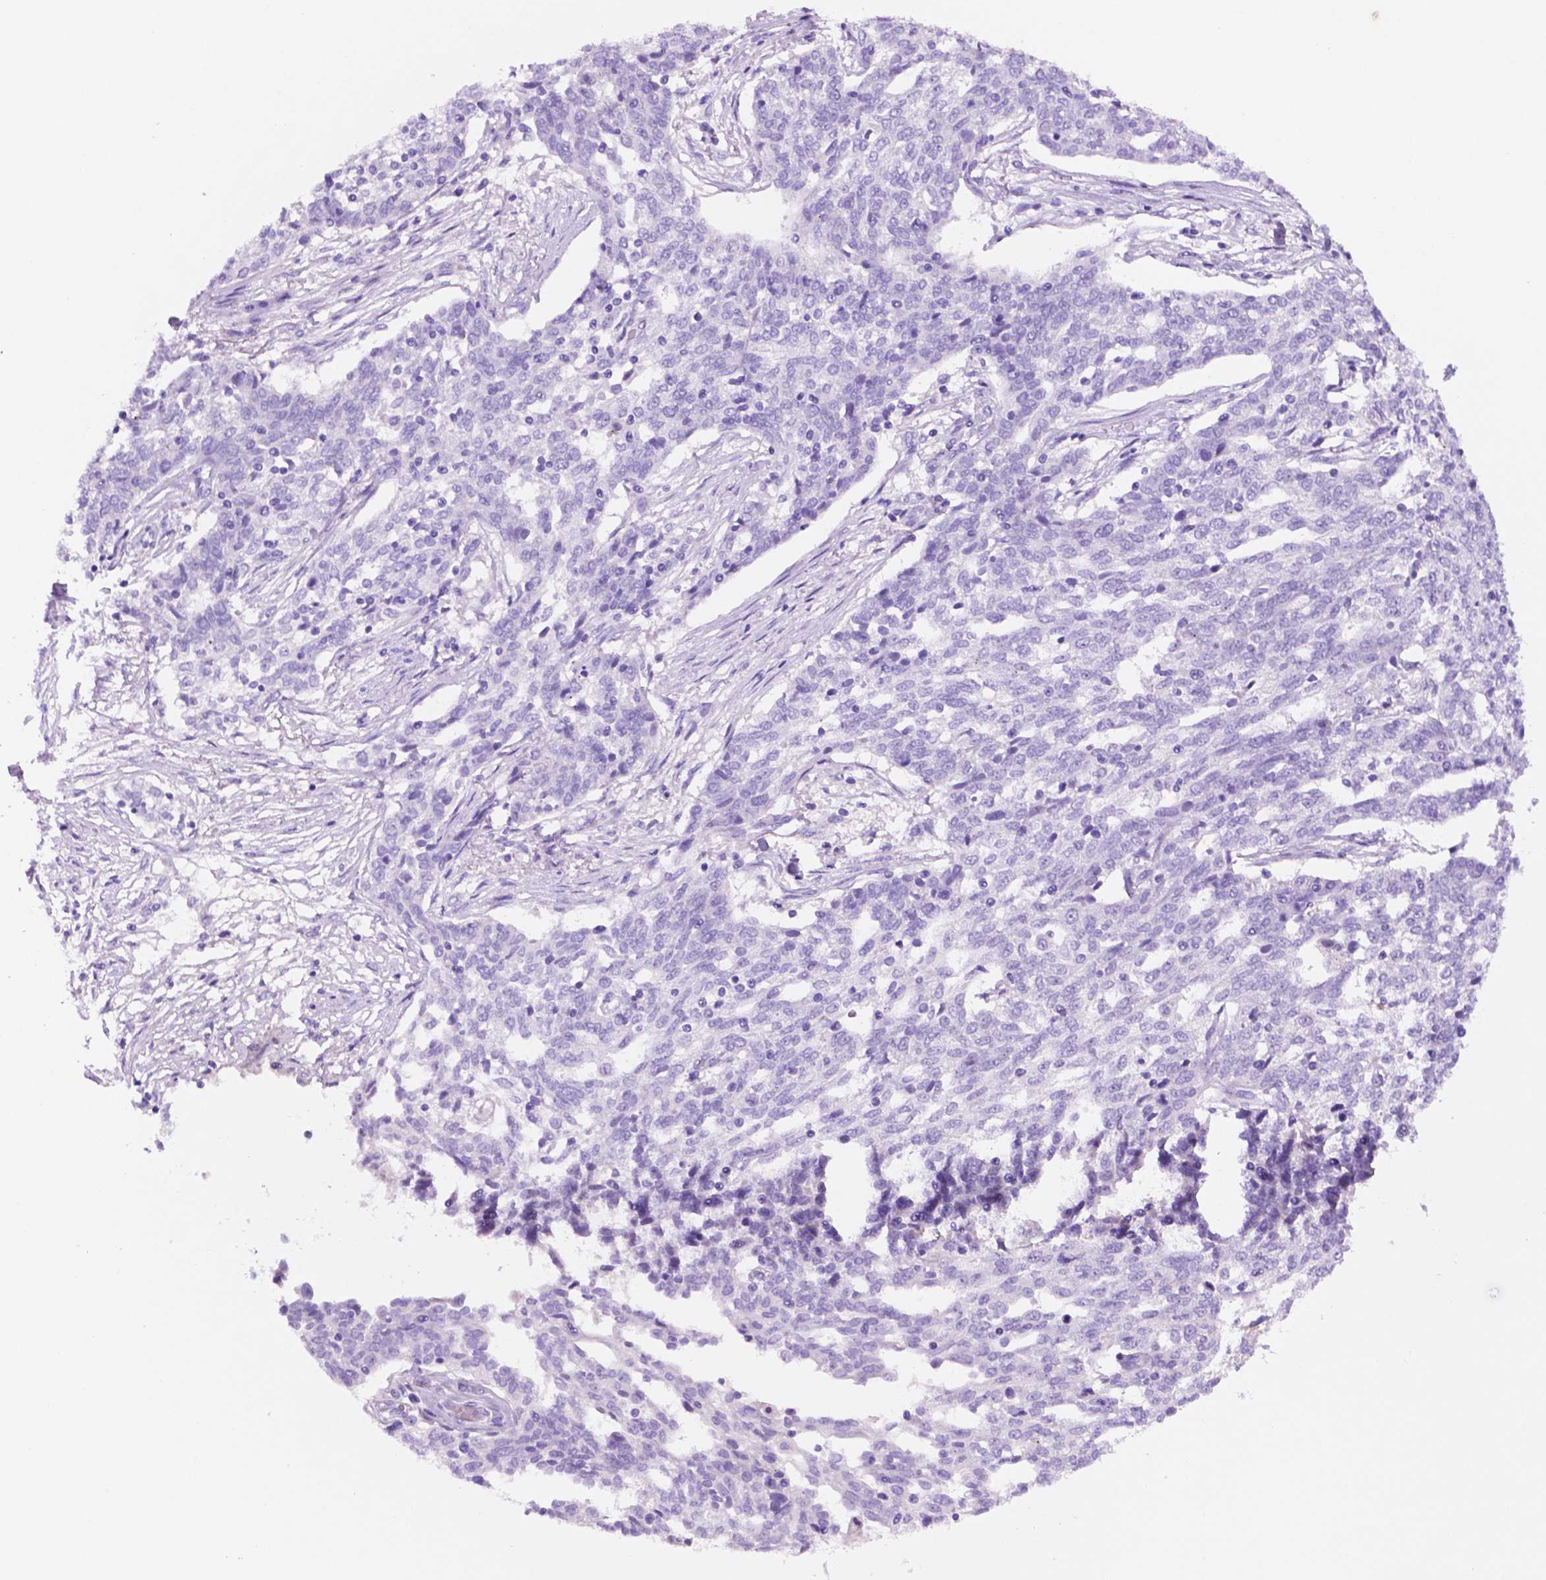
{"staining": {"intensity": "negative", "quantity": "none", "location": "none"}, "tissue": "ovarian cancer", "cell_type": "Tumor cells", "image_type": "cancer", "snomed": [{"axis": "morphology", "description": "Cystadenocarcinoma, serous, NOS"}, {"axis": "topography", "description": "Ovary"}], "caption": "Tumor cells are negative for brown protein staining in ovarian cancer. The staining was performed using DAB to visualize the protein expression in brown, while the nuclei were stained in blue with hematoxylin (Magnification: 20x).", "gene": "FOXB2", "patient": {"sex": "female", "age": 67}}